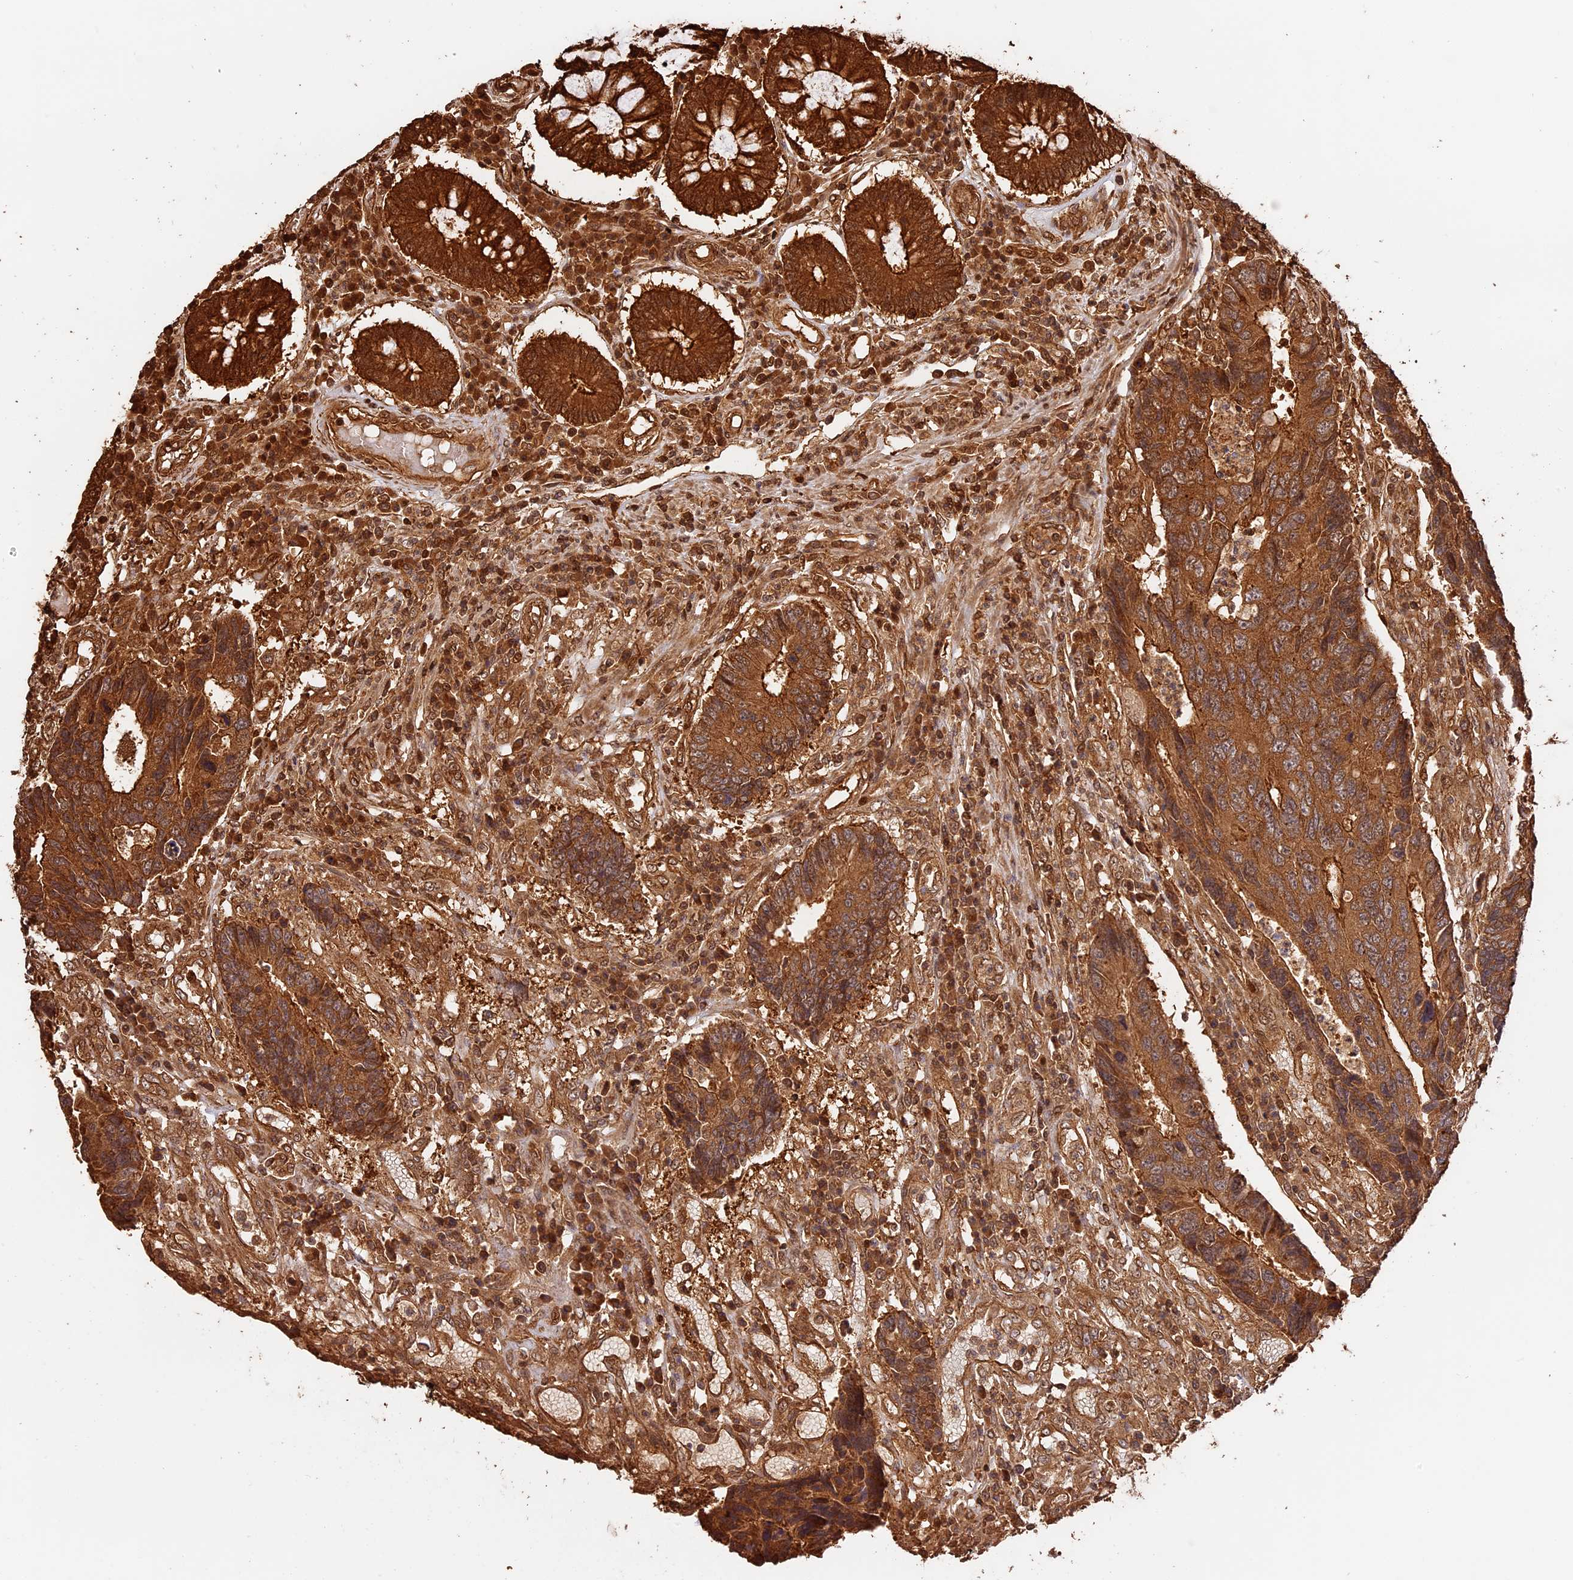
{"staining": {"intensity": "strong", "quantity": ">75%", "location": "cytoplasmic/membranous"}, "tissue": "colorectal cancer", "cell_type": "Tumor cells", "image_type": "cancer", "snomed": [{"axis": "morphology", "description": "Adenocarcinoma, NOS"}, {"axis": "topography", "description": "Rectum"}], "caption": "Immunohistochemical staining of human colorectal cancer (adenocarcinoma) demonstrates high levels of strong cytoplasmic/membranous protein expression in about >75% of tumor cells. Ihc stains the protein in brown and the nuclei are stained blue.", "gene": "PPP1R37", "patient": {"sex": "male", "age": 84}}